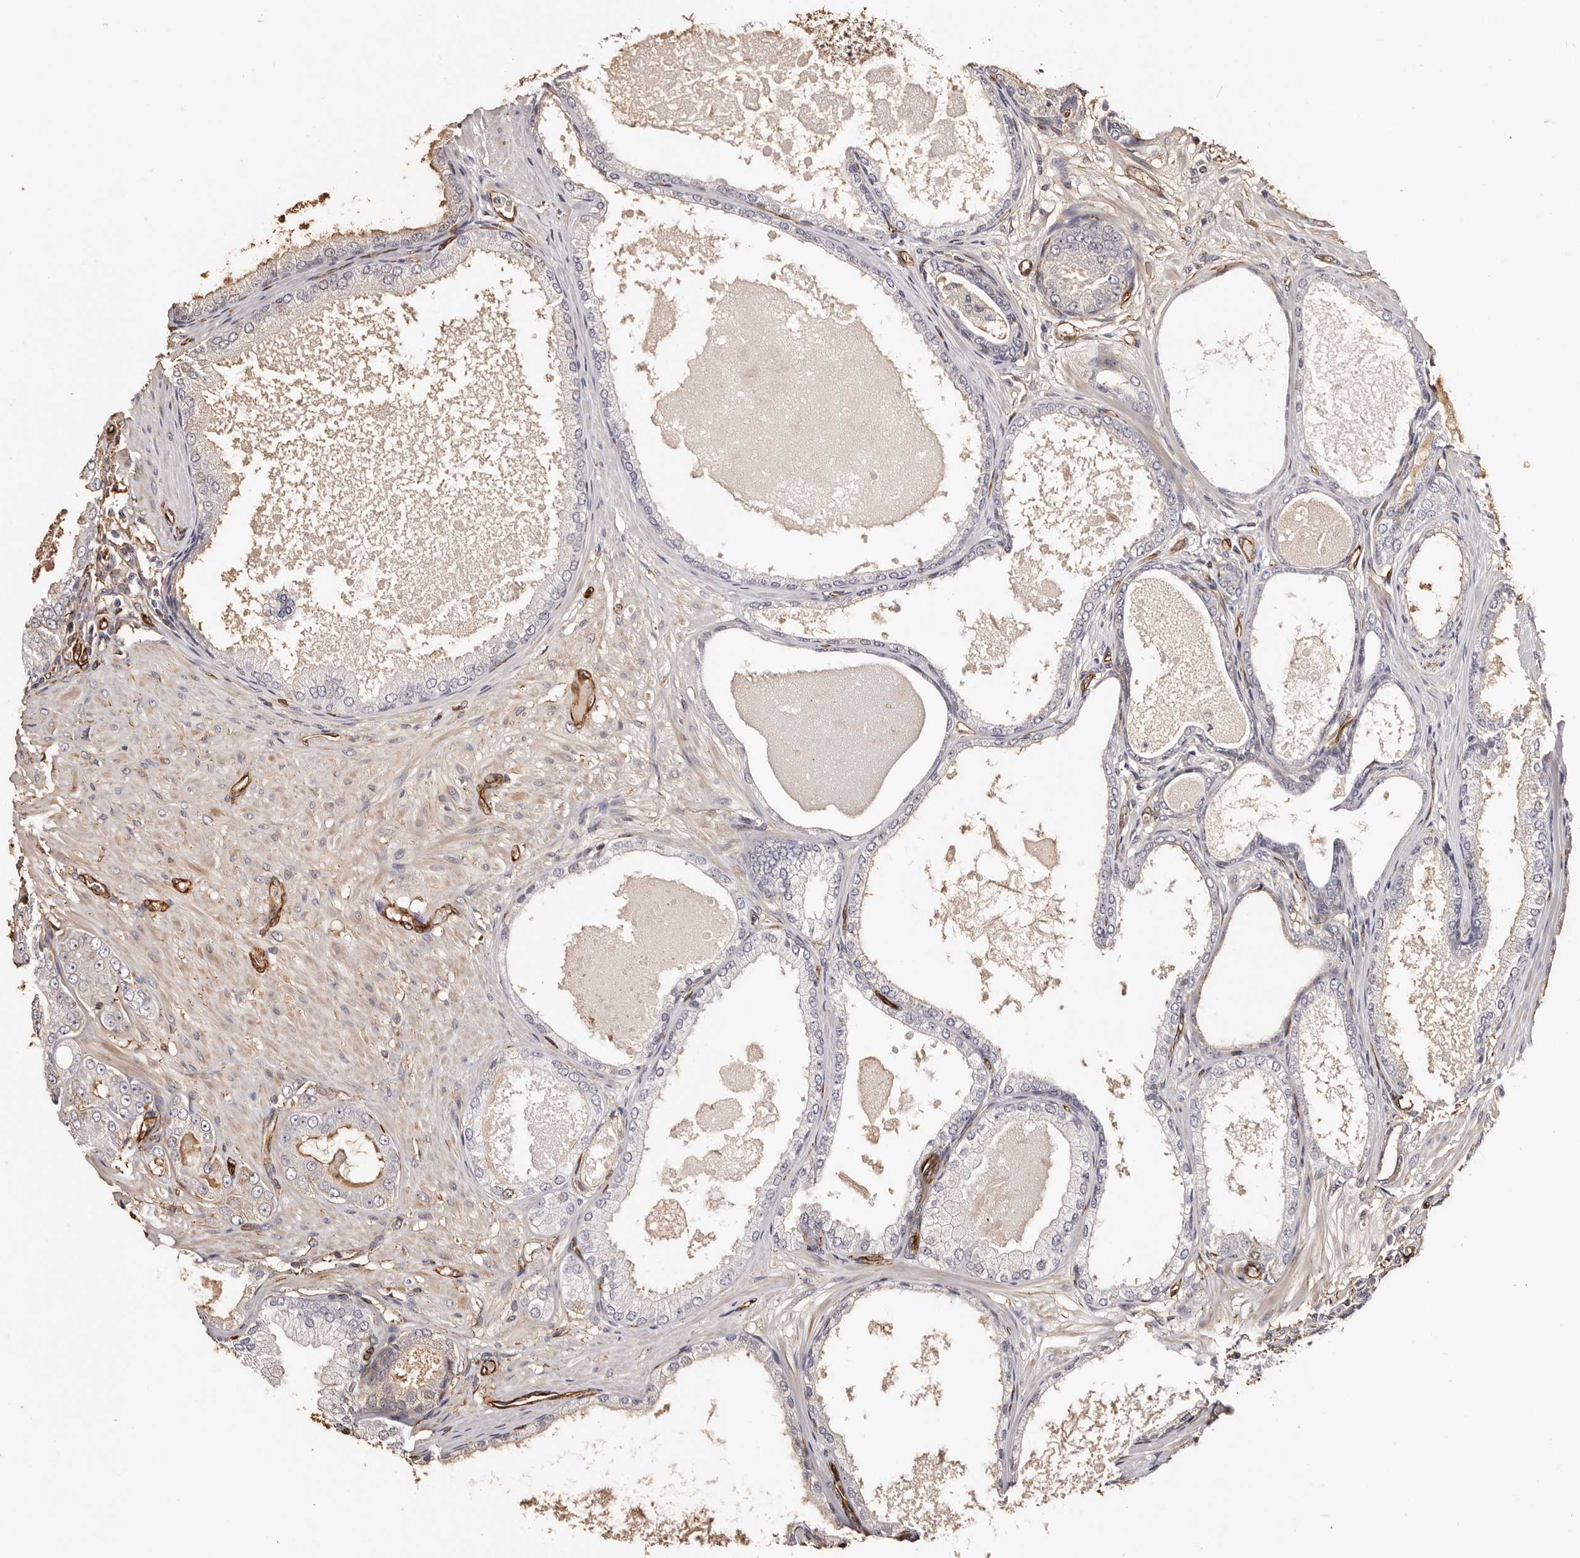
{"staining": {"intensity": "negative", "quantity": "none", "location": "none"}, "tissue": "prostate cancer", "cell_type": "Tumor cells", "image_type": "cancer", "snomed": [{"axis": "morphology", "description": "Adenocarcinoma, Low grade"}, {"axis": "topography", "description": "Prostate"}], "caption": "Prostate low-grade adenocarcinoma was stained to show a protein in brown. There is no significant staining in tumor cells. (Immunohistochemistry (ihc), brightfield microscopy, high magnification).", "gene": "ZNF557", "patient": {"sex": "male", "age": 63}}